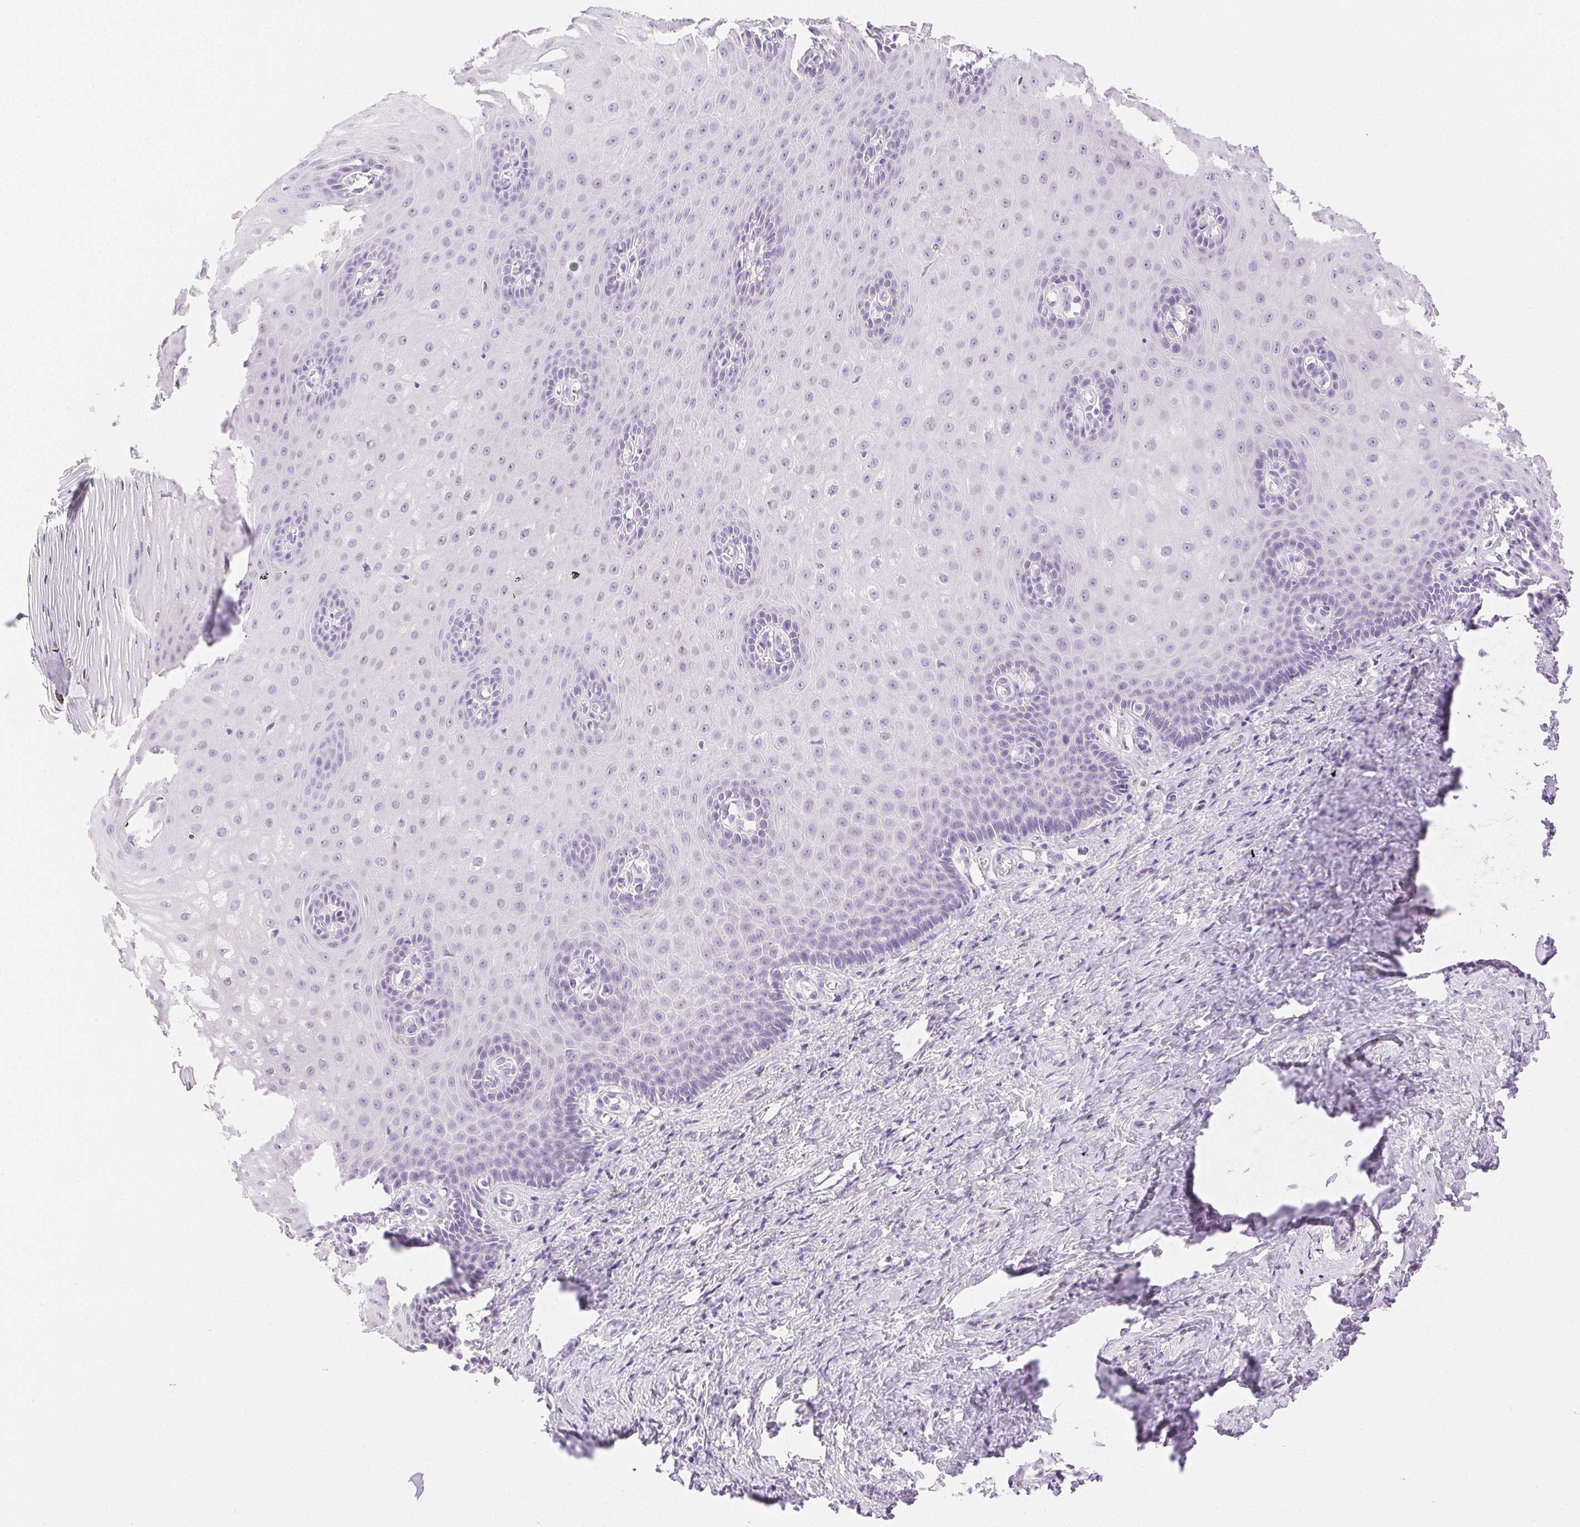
{"staining": {"intensity": "weak", "quantity": "<25%", "location": "cytoplasmic/membranous"}, "tissue": "vagina", "cell_type": "Squamous epithelial cells", "image_type": "normal", "snomed": [{"axis": "morphology", "description": "Normal tissue, NOS"}, {"axis": "topography", "description": "Vagina"}], "caption": "High magnification brightfield microscopy of benign vagina stained with DAB (brown) and counterstained with hematoxylin (blue): squamous epithelial cells show no significant staining. (DAB (3,3'-diaminobenzidine) IHC, high magnification).", "gene": "SPACA4", "patient": {"sex": "female", "age": 83}}